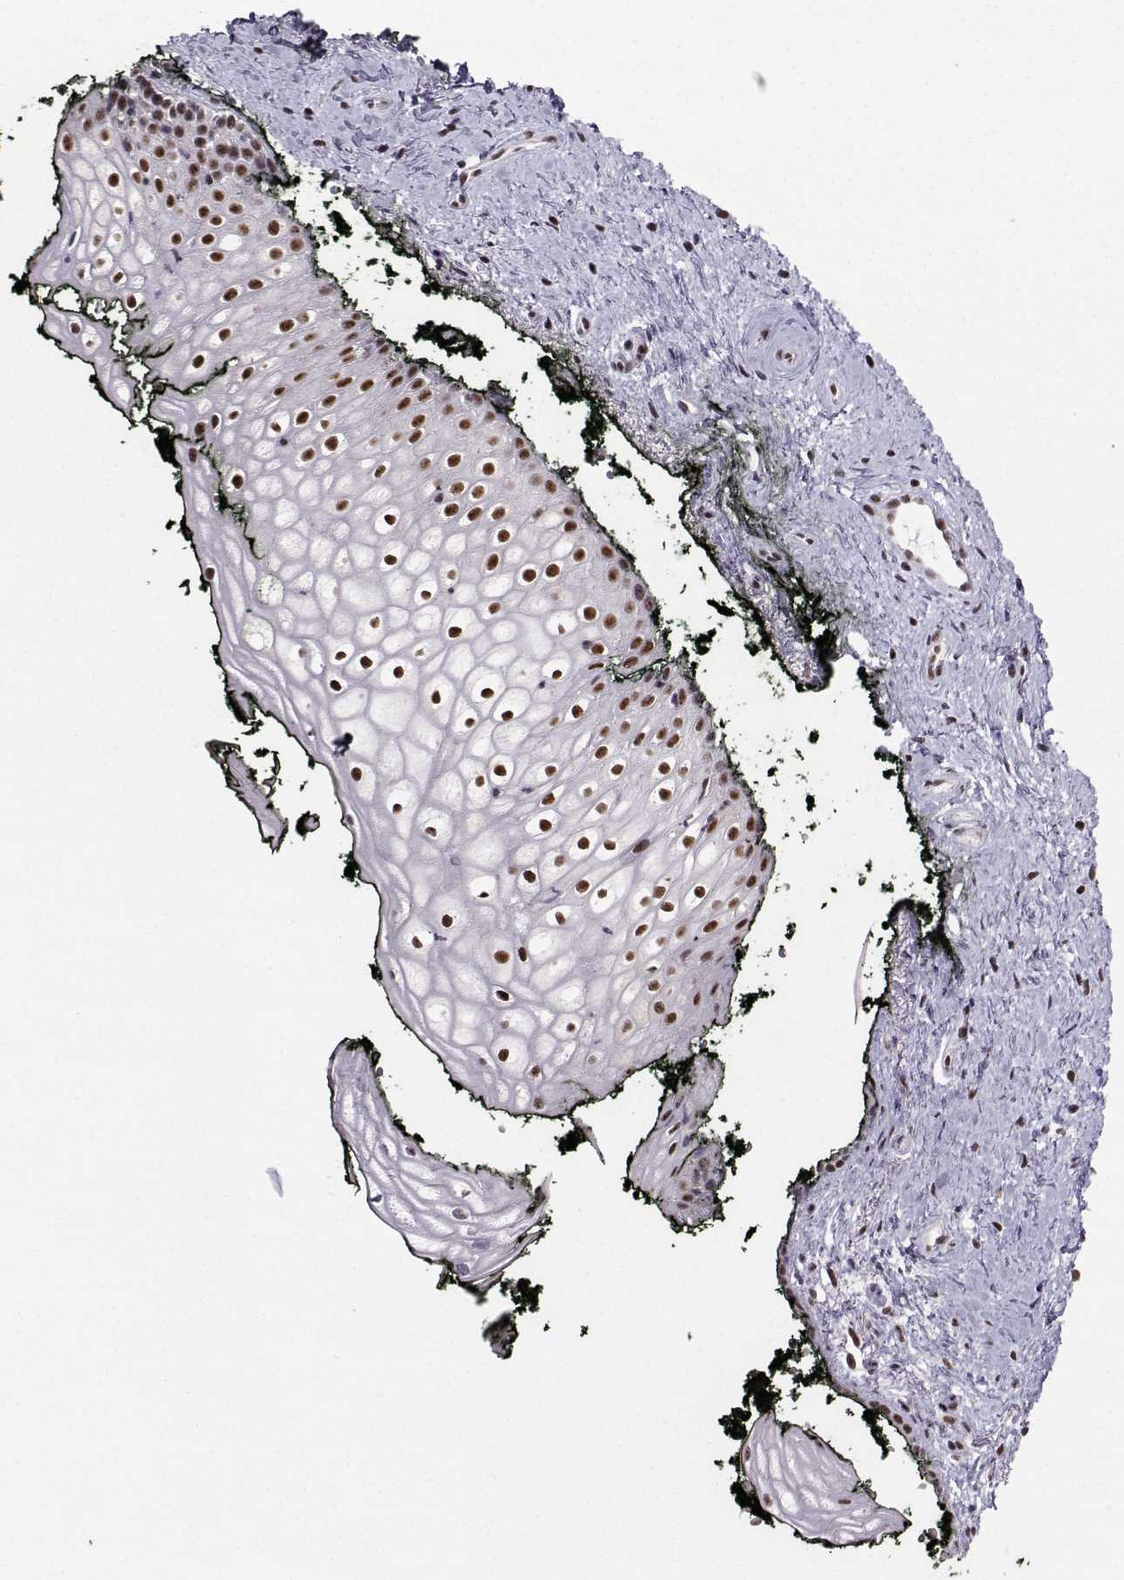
{"staining": {"intensity": "moderate", "quantity": ">75%", "location": "nuclear"}, "tissue": "vagina", "cell_type": "Squamous epithelial cells", "image_type": "normal", "snomed": [{"axis": "morphology", "description": "Normal tissue, NOS"}, {"axis": "topography", "description": "Vagina"}], "caption": "Vagina stained with DAB immunohistochemistry shows medium levels of moderate nuclear positivity in approximately >75% of squamous epithelial cells.", "gene": "SNRPB2", "patient": {"sex": "female", "age": 47}}